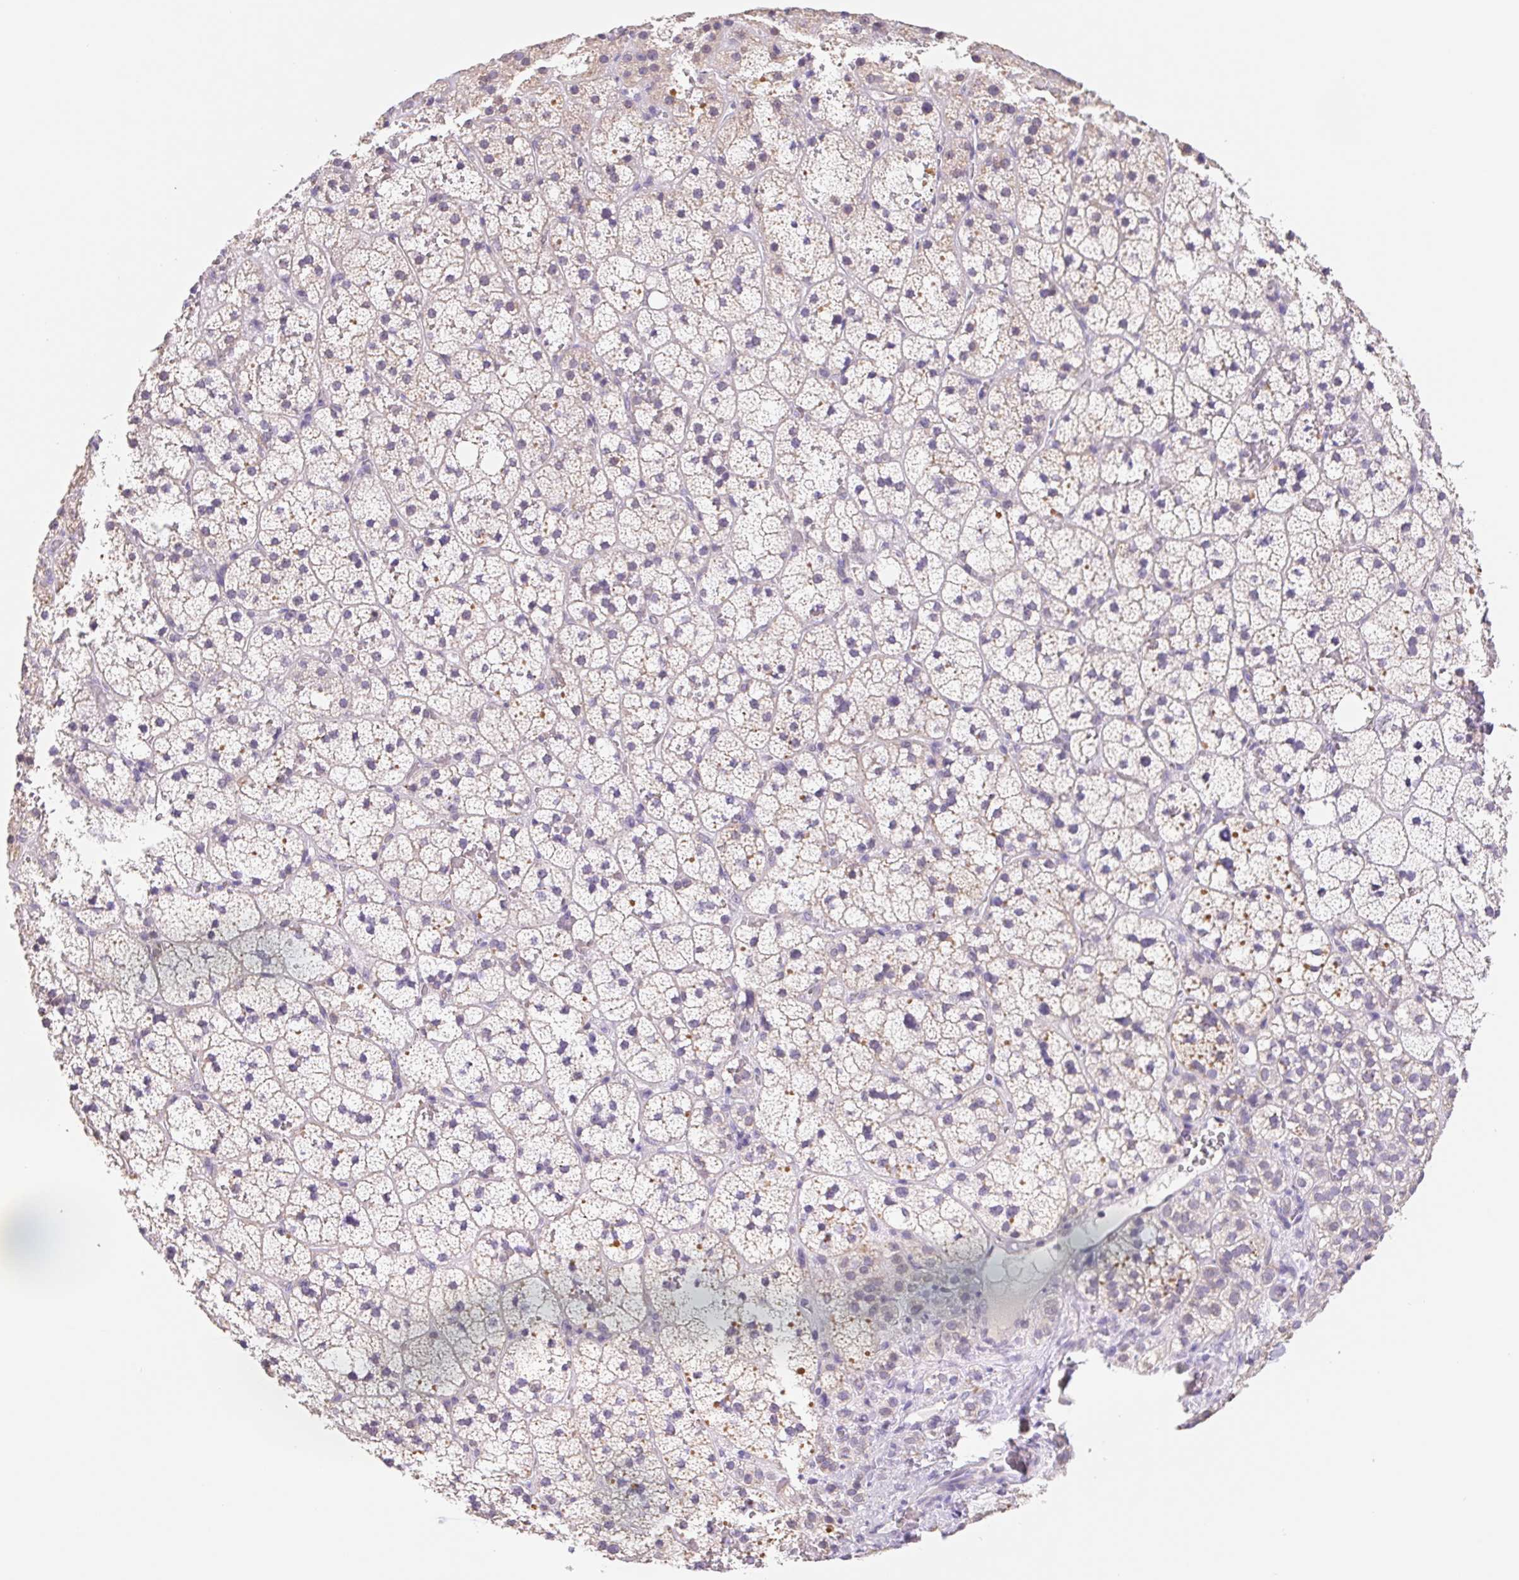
{"staining": {"intensity": "weak", "quantity": "25%-75%", "location": "cytoplasmic/membranous"}, "tissue": "adrenal gland", "cell_type": "Glandular cells", "image_type": "normal", "snomed": [{"axis": "morphology", "description": "Normal tissue, NOS"}, {"axis": "topography", "description": "Adrenal gland"}], "caption": "Immunohistochemistry (IHC) image of benign adrenal gland: human adrenal gland stained using immunohistochemistry reveals low levels of weak protein expression localized specifically in the cytoplasmic/membranous of glandular cells, appearing as a cytoplasmic/membranous brown color.", "gene": "FKBP6", "patient": {"sex": "male", "age": 53}}